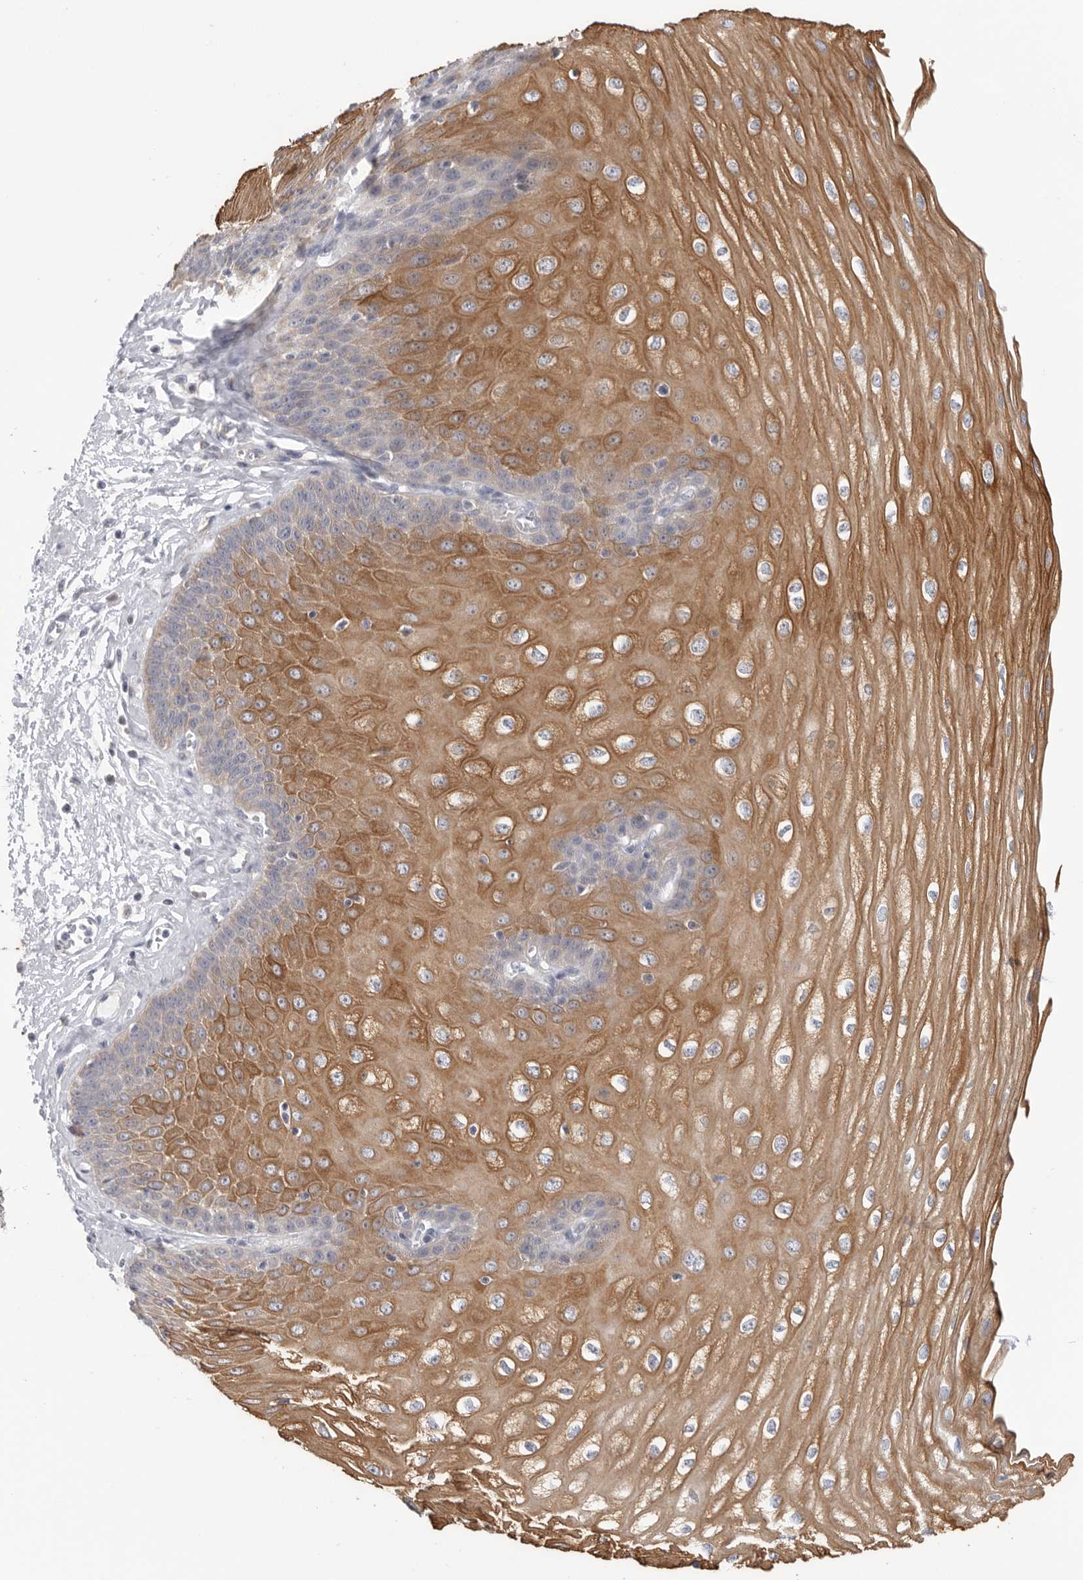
{"staining": {"intensity": "moderate", "quantity": ">75%", "location": "cytoplasmic/membranous"}, "tissue": "esophagus", "cell_type": "Squamous epithelial cells", "image_type": "normal", "snomed": [{"axis": "morphology", "description": "Normal tissue, NOS"}, {"axis": "topography", "description": "Esophagus"}], "caption": "A brown stain shows moderate cytoplasmic/membranous expression of a protein in squamous epithelial cells of benign human esophagus. (brown staining indicates protein expression, while blue staining denotes nuclei).", "gene": "MTFR1L", "patient": {"sex": "male", "age": 60}}